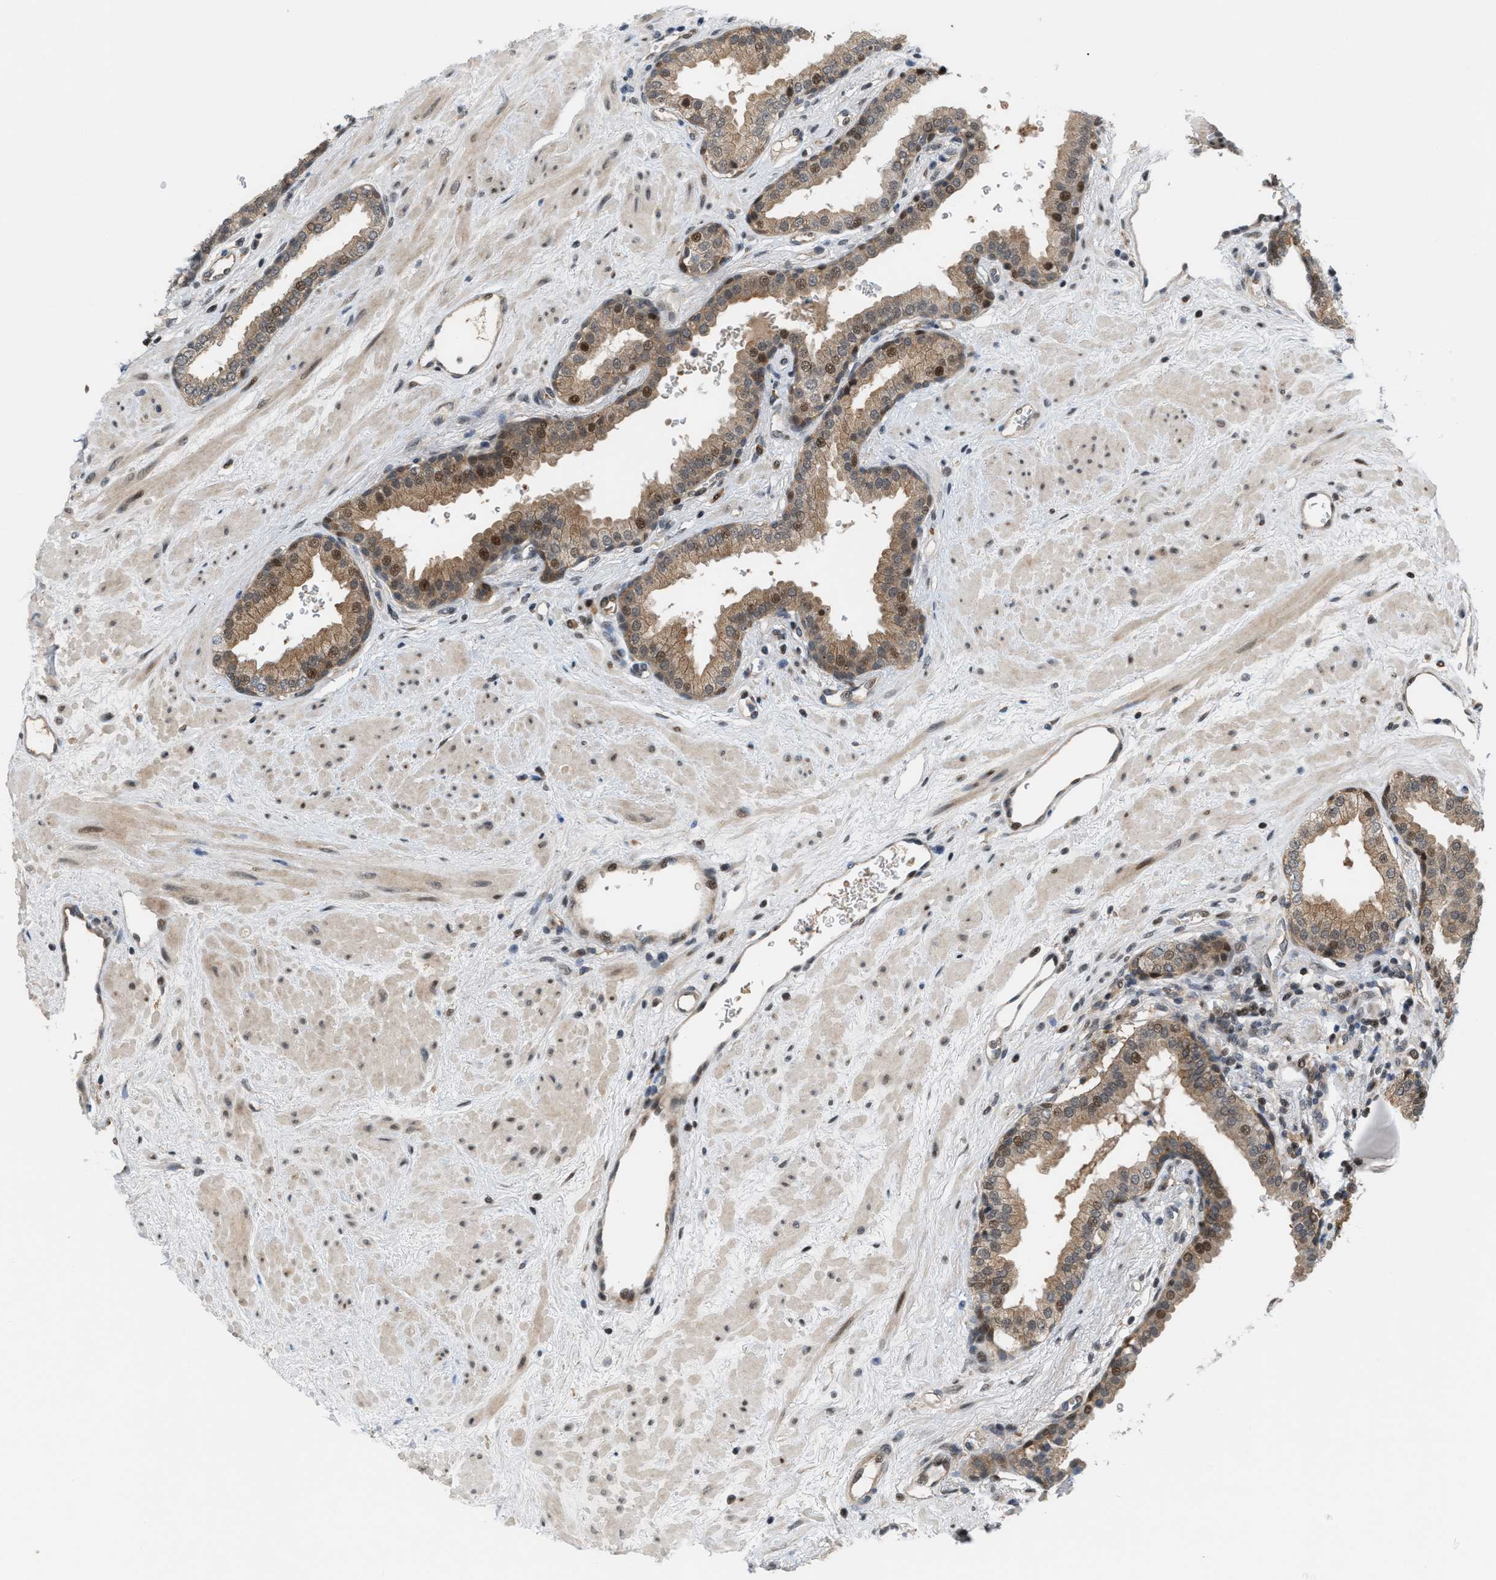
{"staining": {"intensity": "moderate", "quantity": ">75%", "location": "cytoplasmic/membranous,nuclear"}, "tissue": "prostate", "cell_type": "Glandular cells", "image_type": "normal", "snomed": [{"axis": "morphology", "description": "Normal tissue, NOS"}, {"axis": "topography", "description": "Prostate"}], "caption": "A brown stain labels moderate cytoplasmic/membranous,nuclear staining of a protein in glandular cells of normal human prostate.", "gene": "RFFL", "patient": {"sex": "male", "age": 51}}